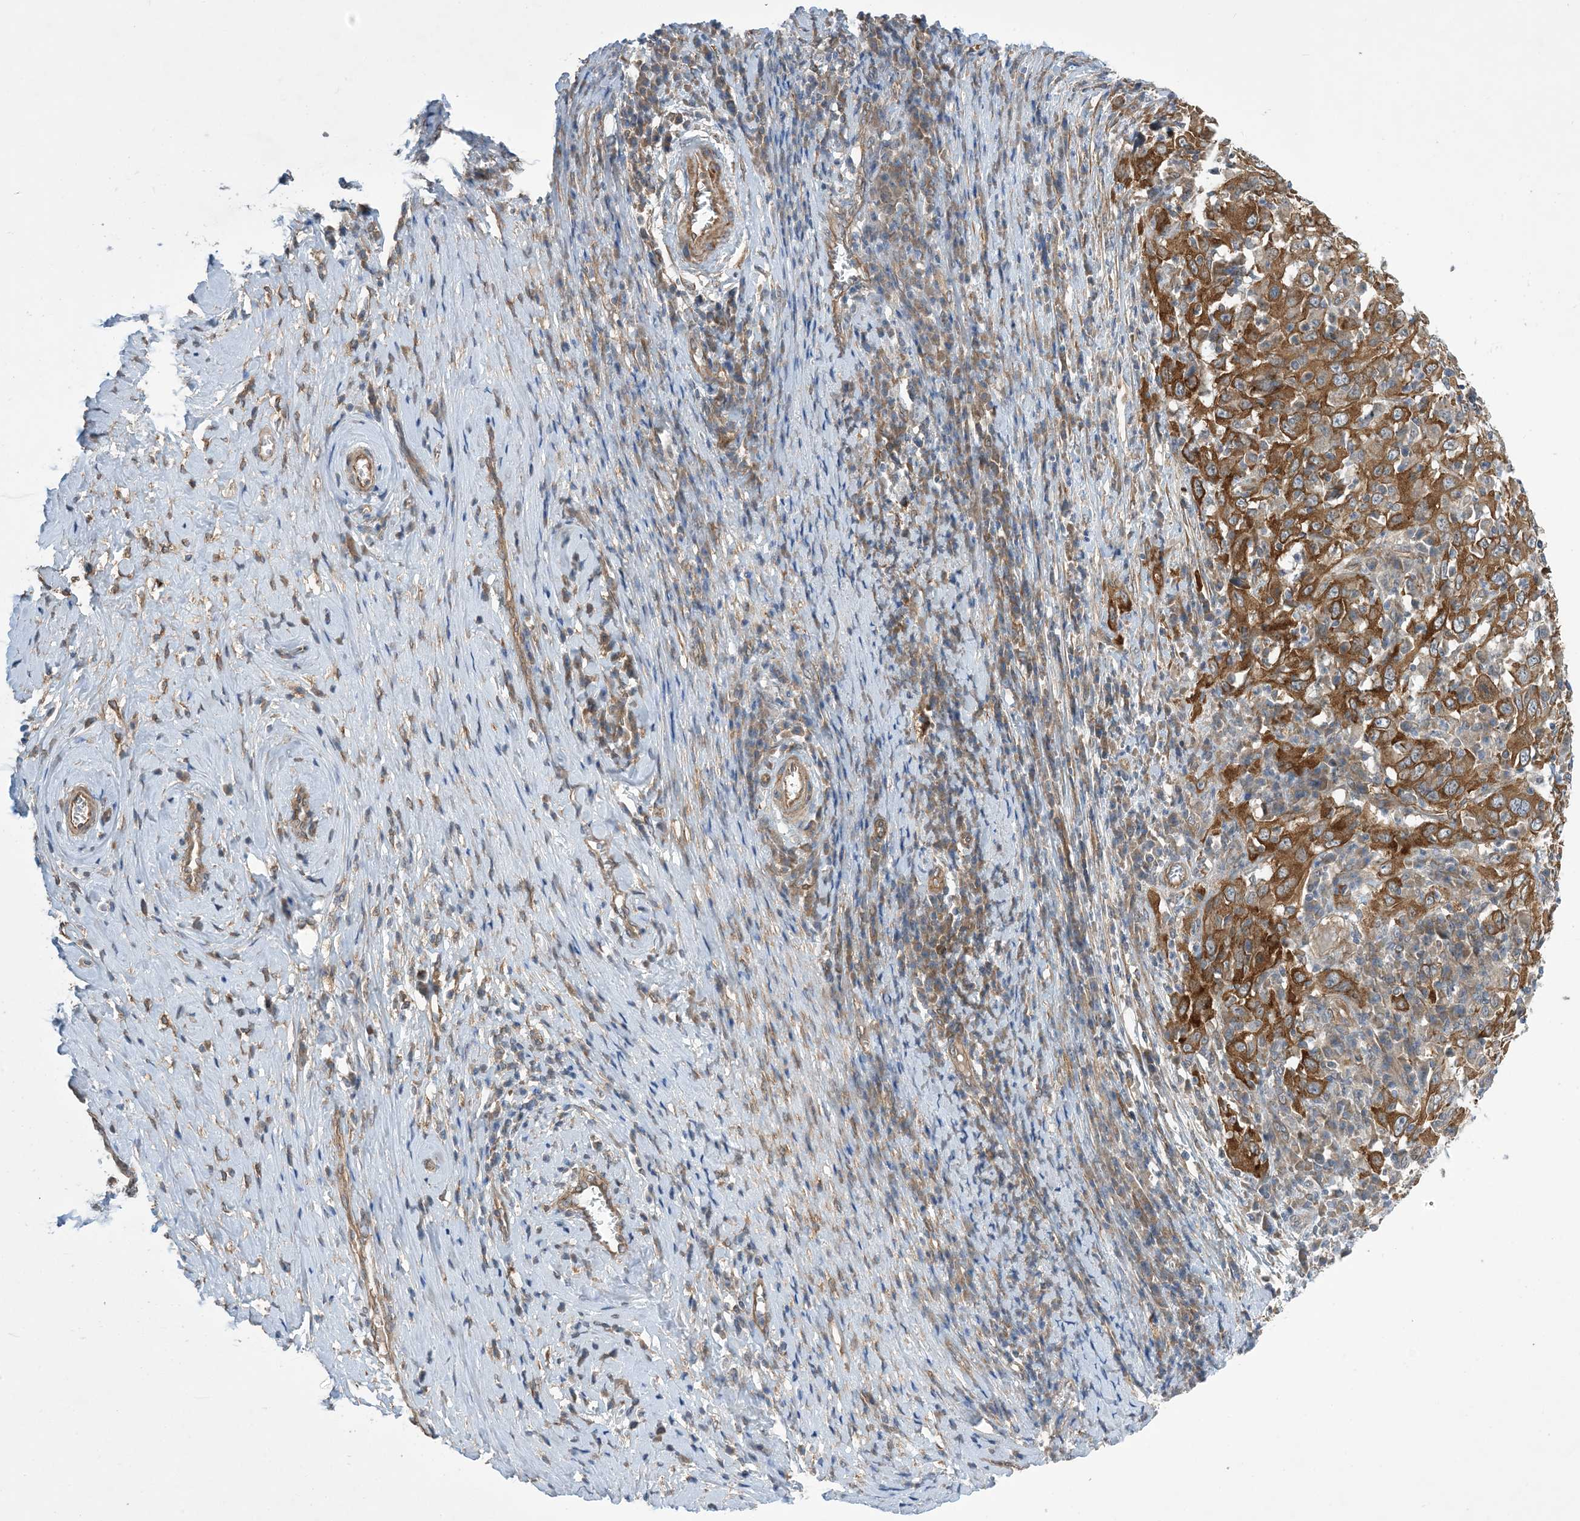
{"staining": {"intensity": "moderate", "quantity": ">75%", "location": "cytoplasmic/membranous"}, "tissue": "cervical cancer", "cell_type": "Tumor cells", "image_type": "cancer", "snomed": [{"axis": "morphology", "description": "Squamous cell carcinoma, NOS"}, {"axis": "topography", "description": "Cervix"}], "caption": "A medium amount of moderate cytoplasmic/membranous staining is appreciated in about >75% of tumor cells in cervical squamous cell carcinoma tissue. Nuclei are stained in blue.", "gene": "EHBP1", "patient": {"sex": "female", "age": 46}}